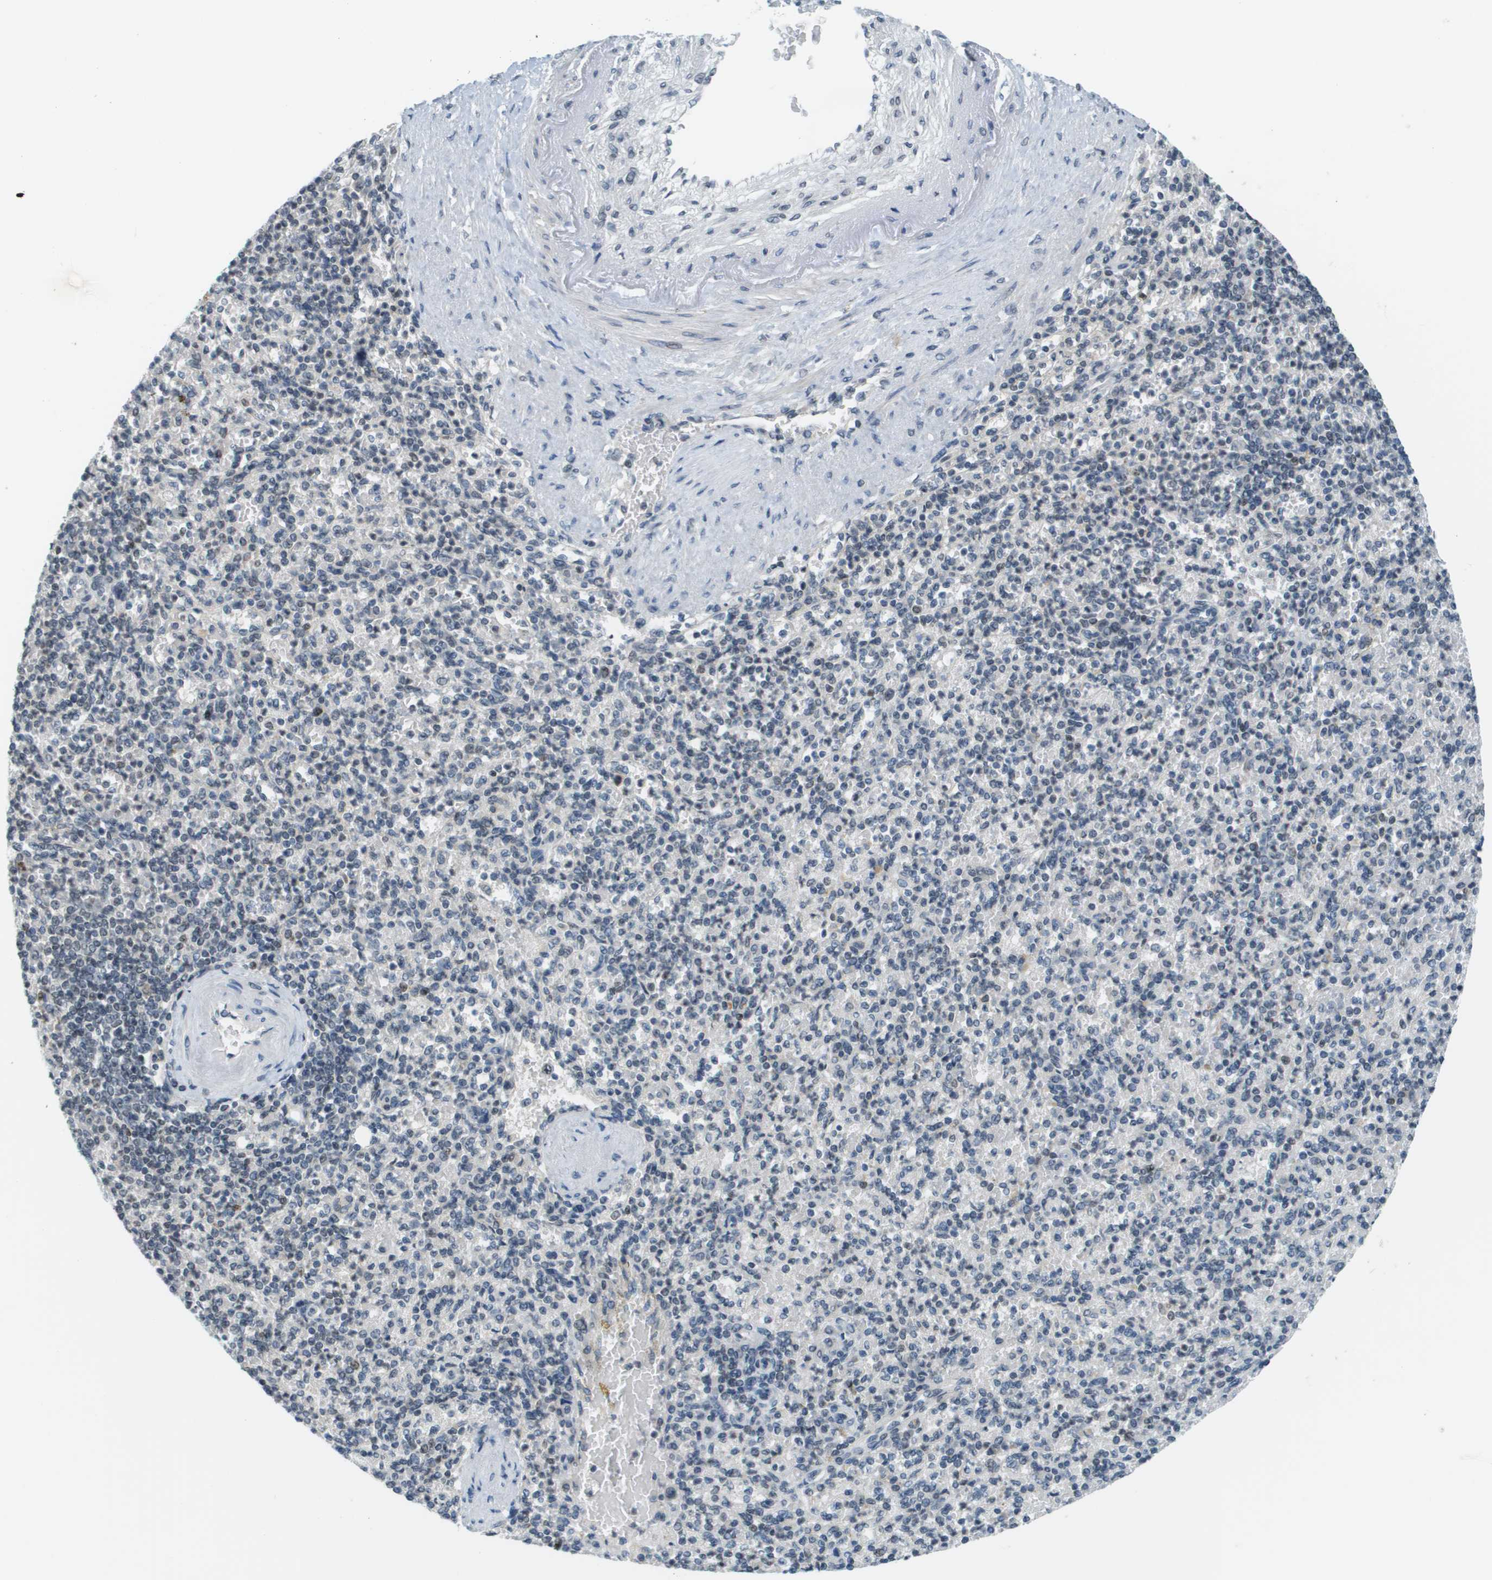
{"staining": {"intensity": "moderate", "quantity": "<25%", "location": "nuclear"}, "tissue": "spleen", "cell_type": "Cells in red pulp", "image_type": "normal", "snomed": [{"axis": "morphology", "description": "Normal tissue, NOS"}, {"axis": "topography", "description": "Spleen"}], "caption": "Cells in red pulp demonstrate moderate nuclear expression in approximately <25% of cells in benign spleen.", "gene": "CBX5", "patient": {"sex": "female", "age": 74}}